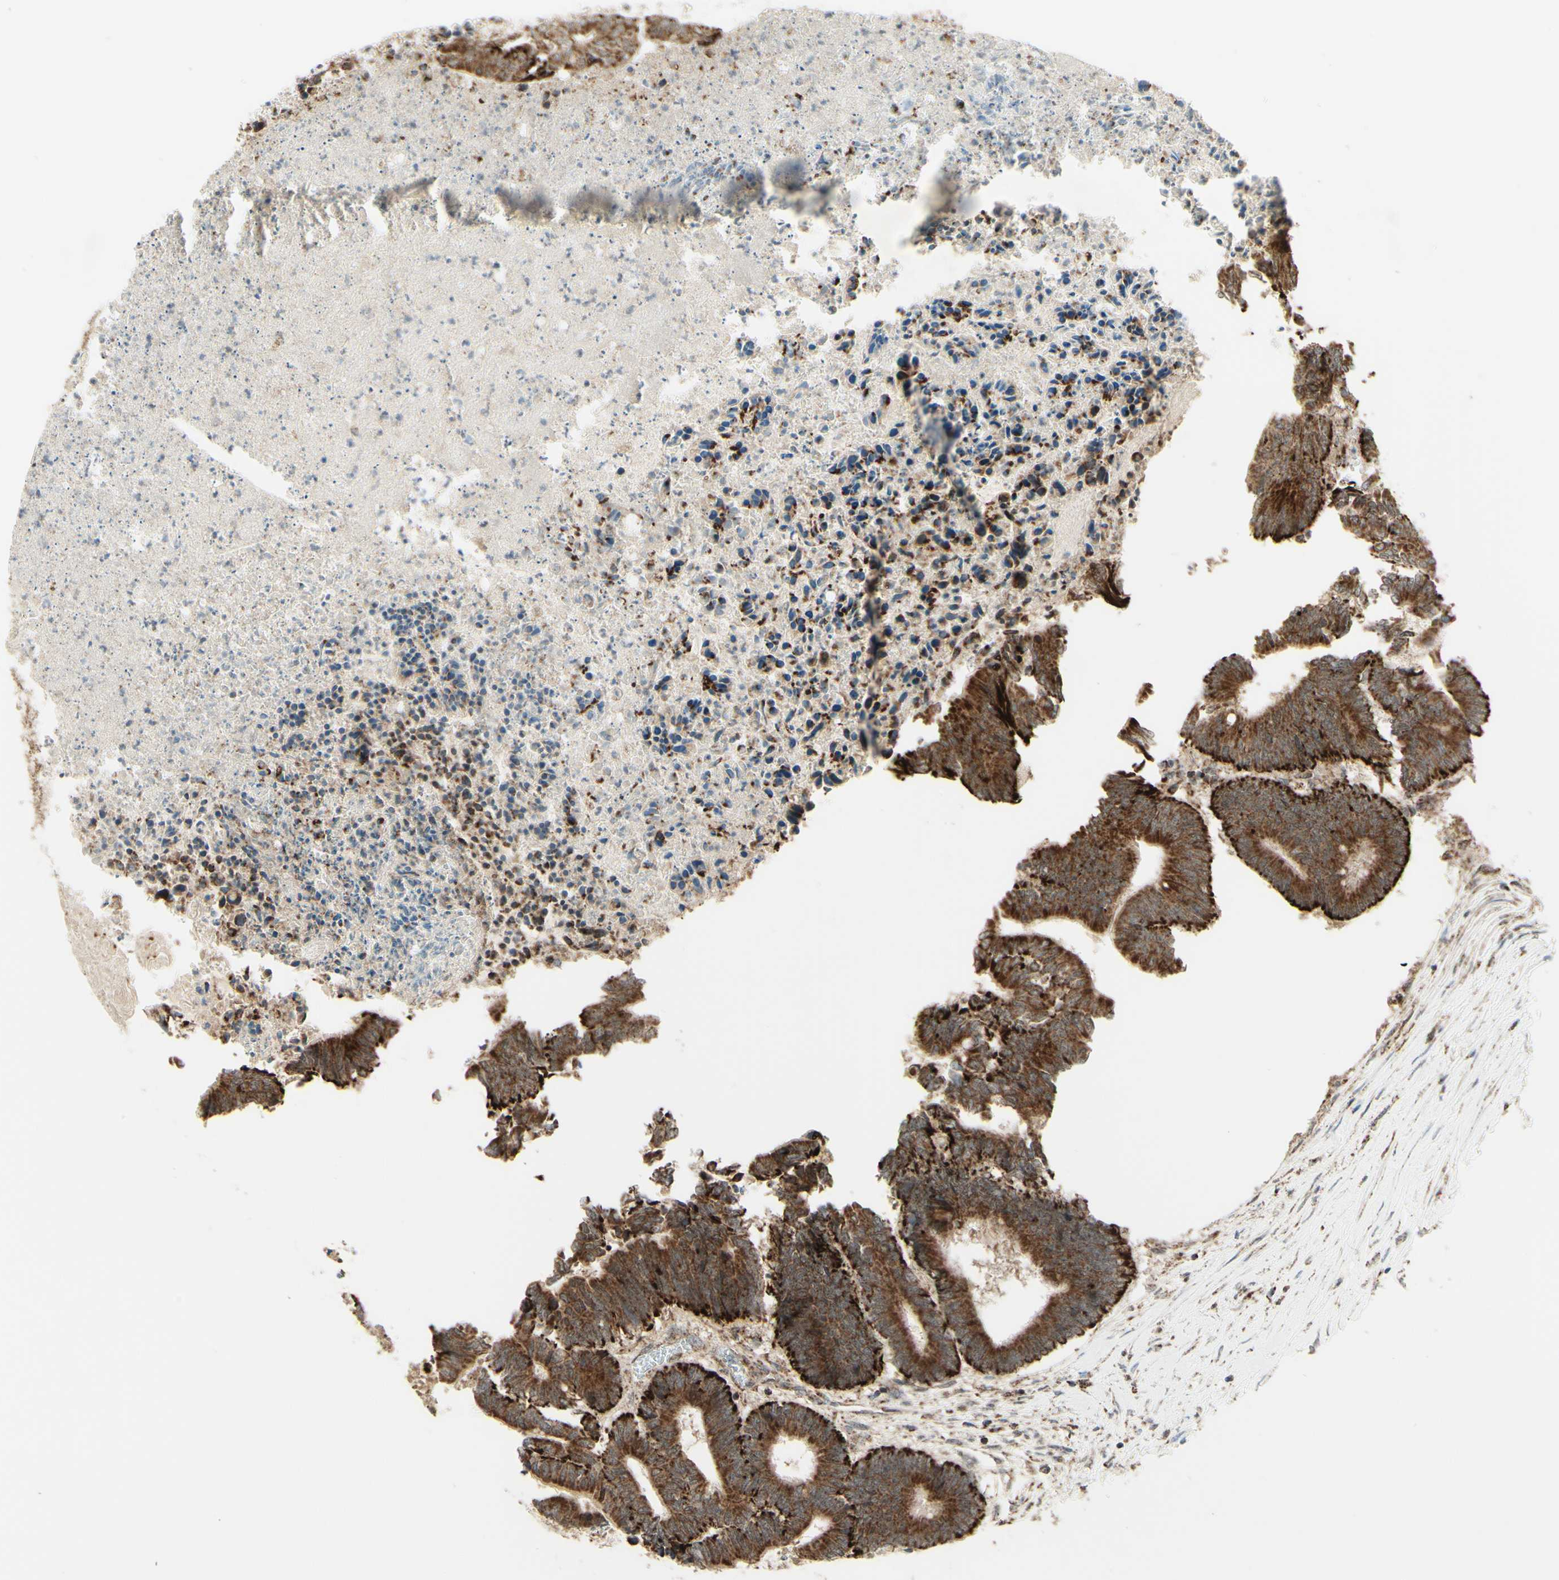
{"staining": {"intensity": "strong", "quantity": ">75%", "location": "cytoplasmic/membranous"}, "tissue": "colorectal cancer", "cell_type": "Tumor cells", "image_type": "cancer", "snomed": [{"axis": "morphology", "description": "Adenocarcinoma, NOS"}, {"axis": "topography", "description": "Rectum"}], "caption": "Strong cytoplasmic/membranous protein expression is present in approximately >75% of tumor cells in colorectal adenocarcinoma.", "gene": "DHRS3", "patient": {"sex": "male", "age": 63}}